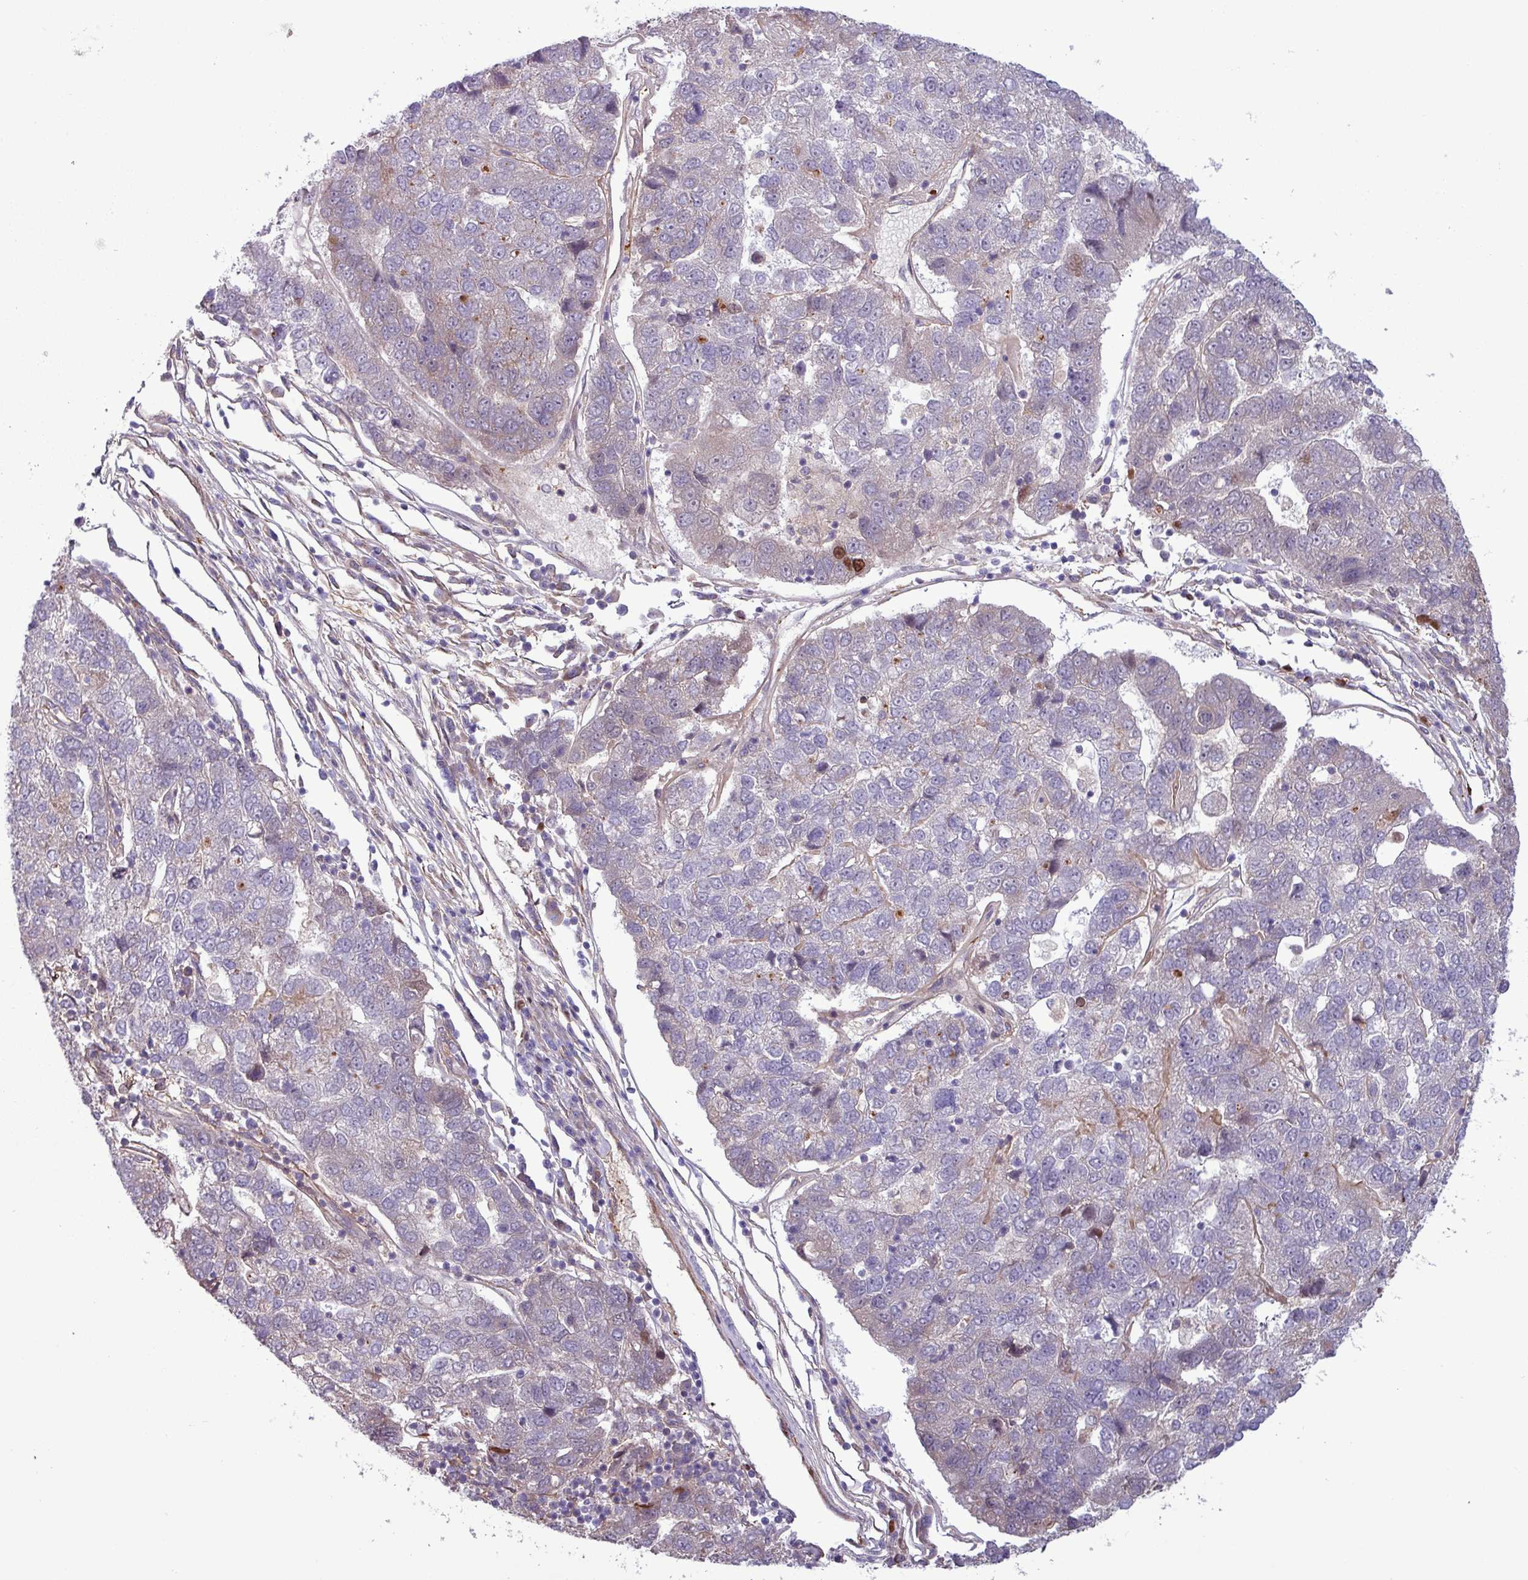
{"staining": {"intensity": "negative", "quantity": "none", "location": "none"}, "tissue": "pancreatic cancer", "cell_type": "Tumor cells", "image_type": "cancer", "snomed": [{"axis": "morphology", "description": "Adenocarcinoma, NOS"}, {"axis": "topography", "description": "Pancreas"}], "caption": "Protein analysis of pancreatic adenocarcinoma reveals no significant positivity in tumor cells. (IHC, brightfield microscopy, high magnification).", "gene": "PCED1A", "patient": {"sex": "female", "age": 61}}